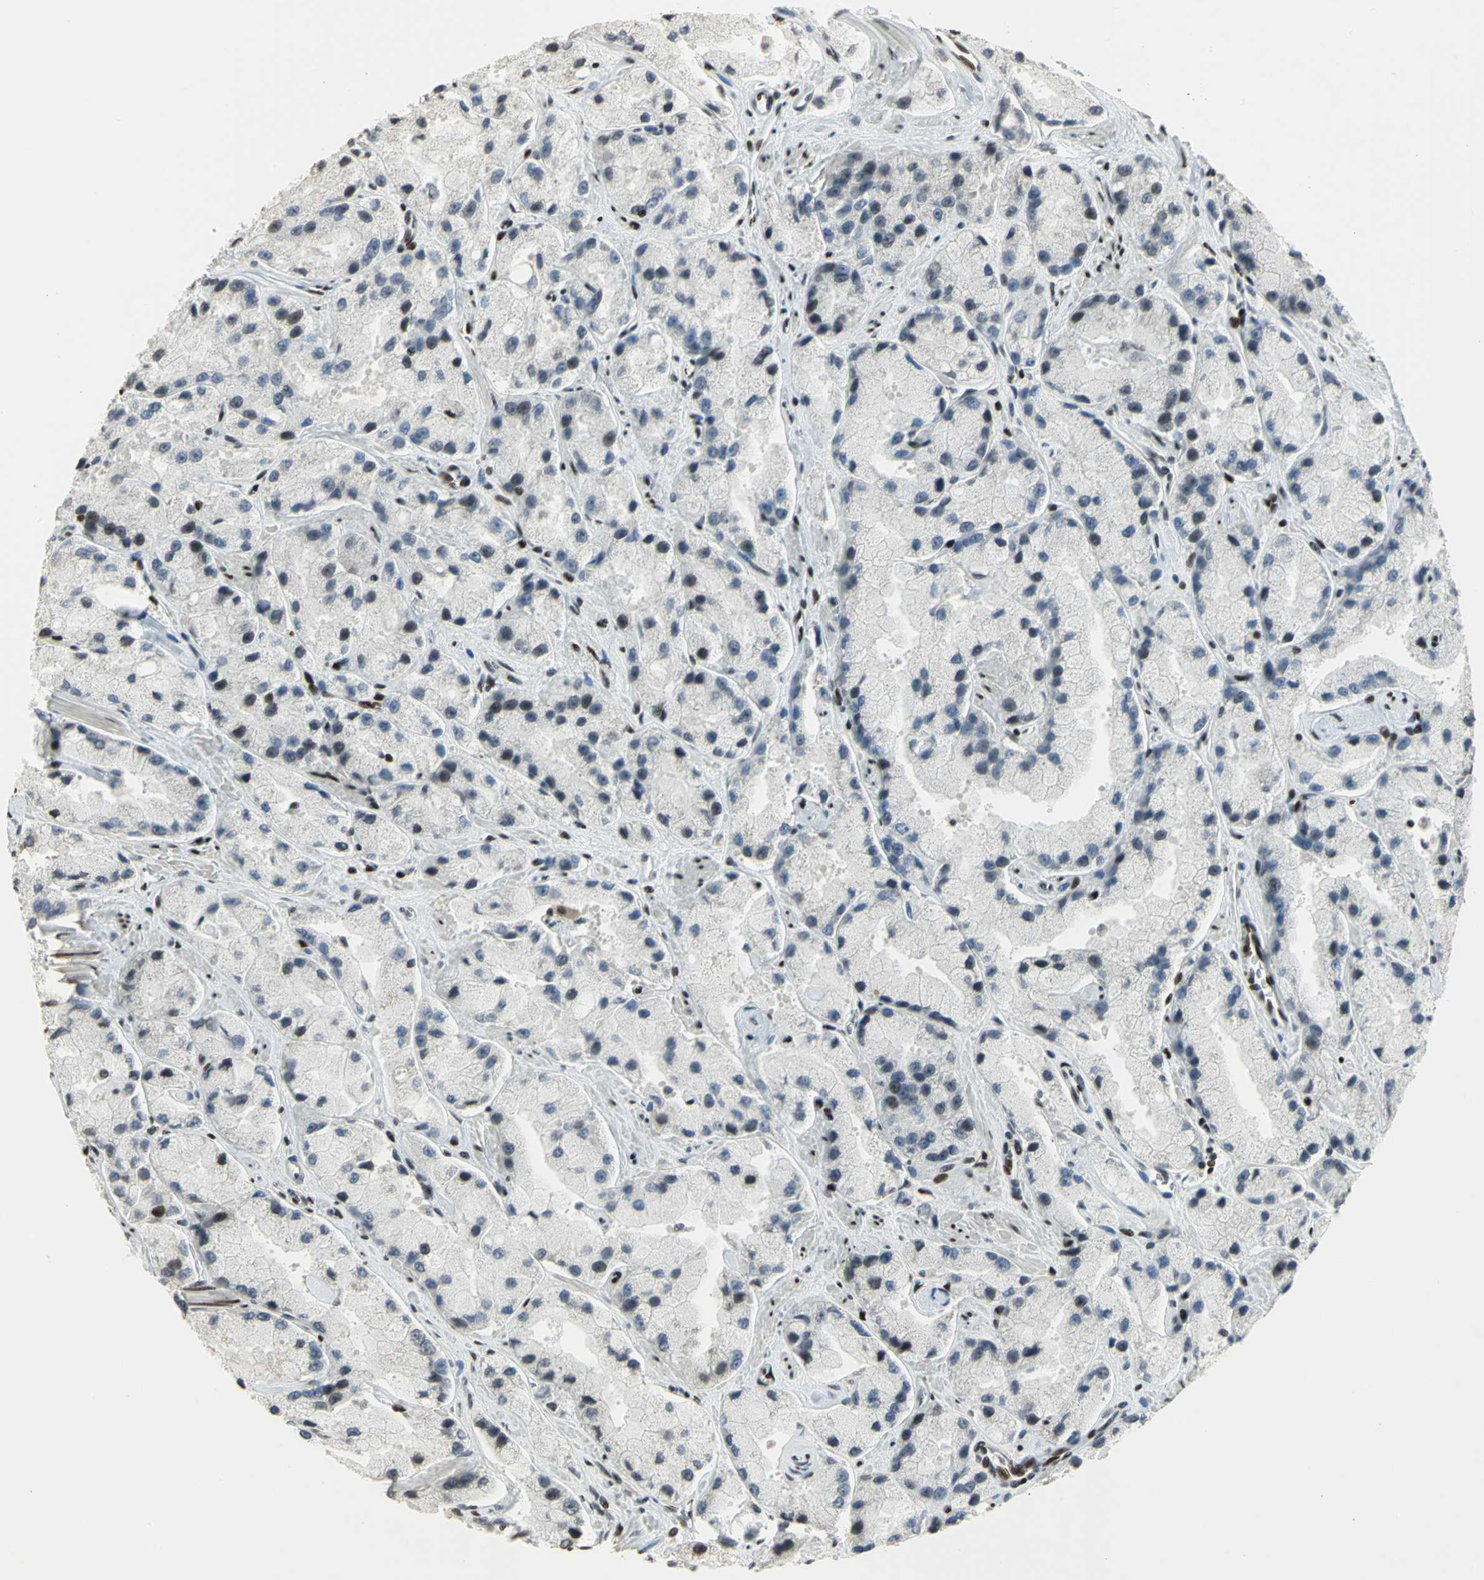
{"staining": {"intensity": "negative", "quantity": "none", "location": "none"}, "tissue": "prostate cancer", "cell_type": "Tumor cells", "image_type": "cancer", "snomed": [{"axis": "morphology", "description": "Adenocarcinoma, High grade"}, {"axis": "topography", "description": "Prostate"}], "caption": "DAB immunohistochemical staining of prostate cancer (adenocarcinoma (high-grade)) reveals no significant staining in tumor cells.", "gene": "KDM1A", "patient": {"sex": "male", "age": 58}}